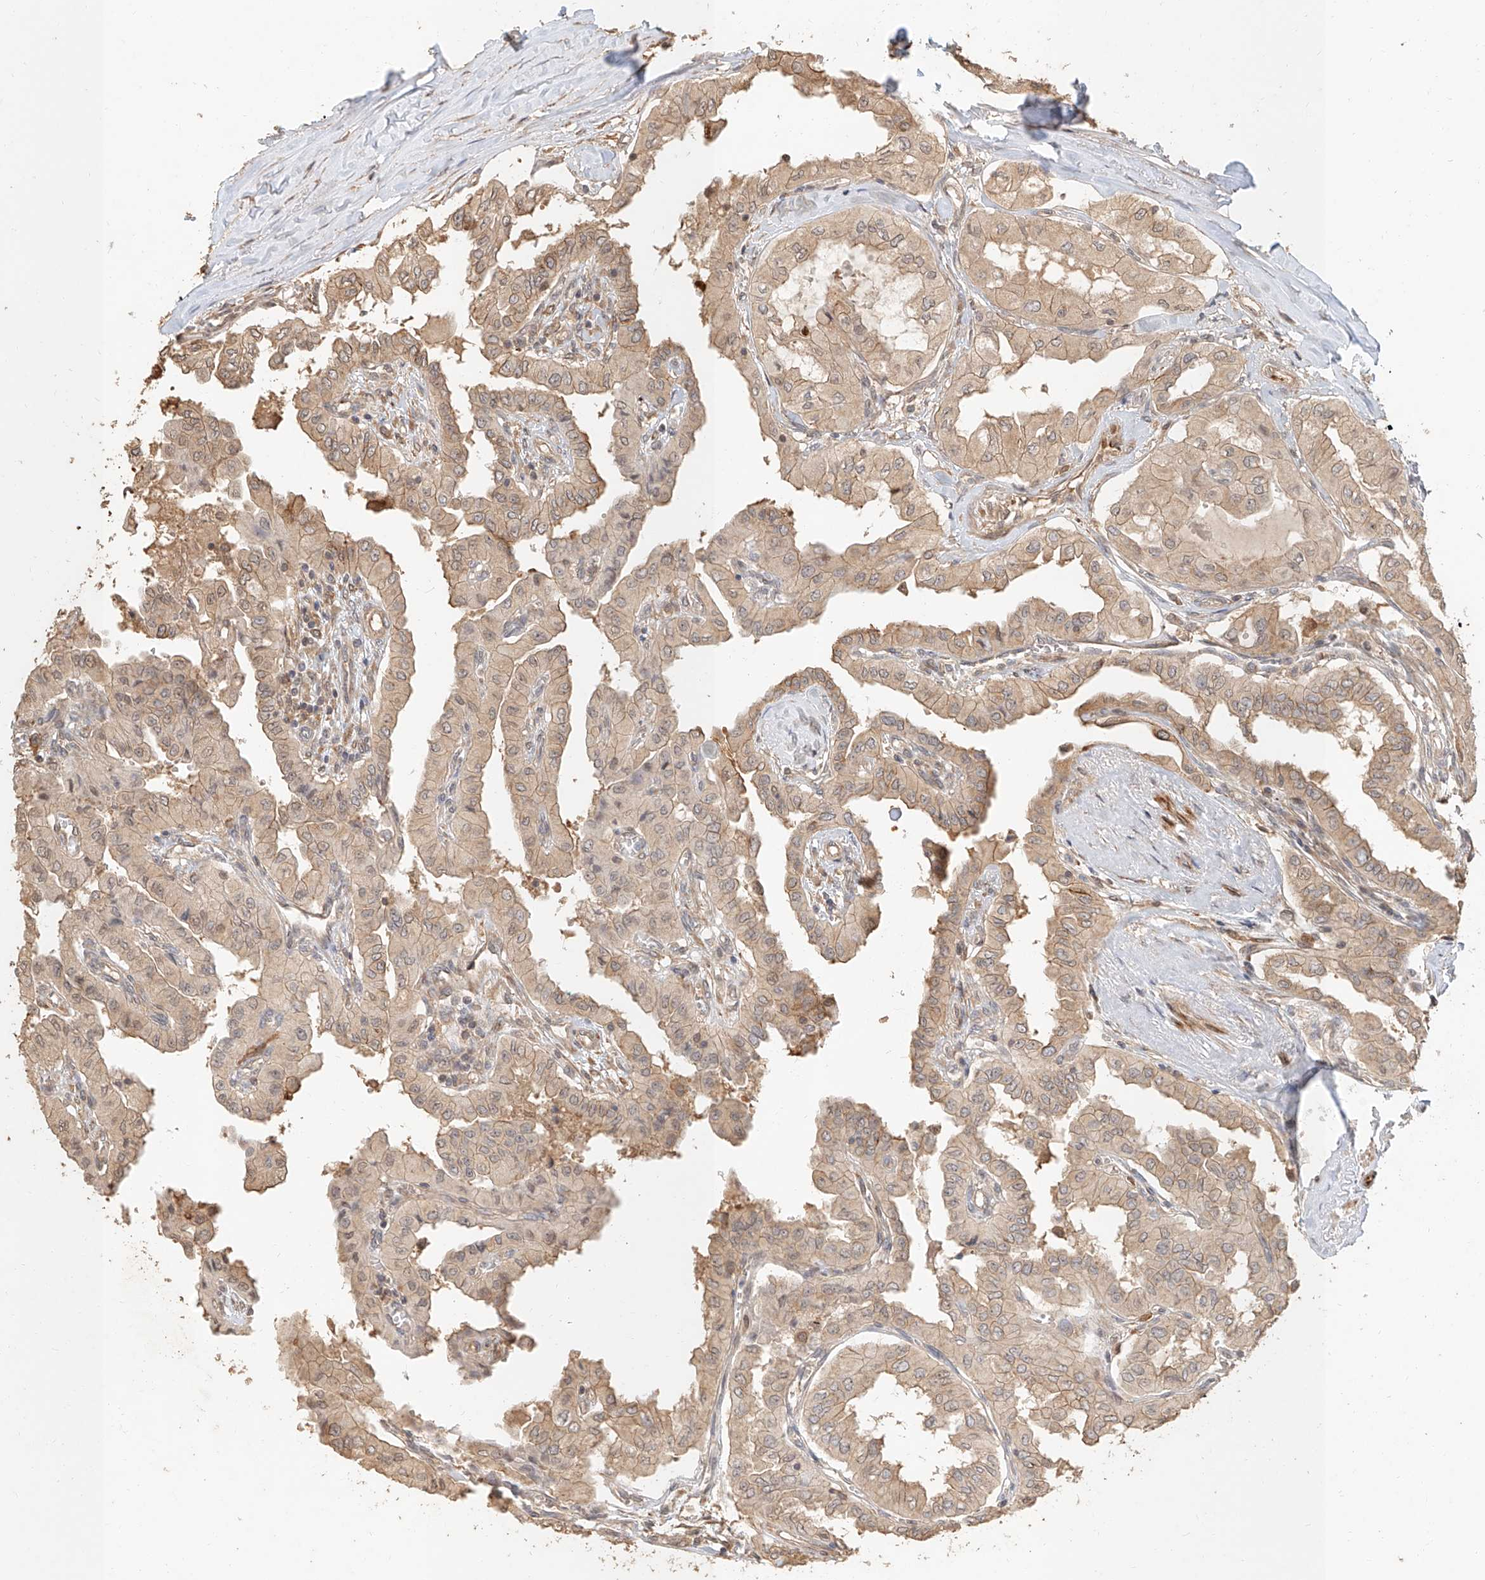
{"staining": {"intensity": "weak", "quantity": ">75%", "location": "cytoplasmic/membranous,nuclear"}, "tissue": "thyroid cancer", "cell_type": "Tumor cells", "image_type": "cancer", "snomed": [{"axis": "morphology", "description": "Papillary adenocarcinoma, NOS"}, {"axis": "topography", "description": "Thyroid gland"}], "caption": "Brown immunohistochemical staining in thyroid cancer (papillary adenocarcinoma) exhibits weak cytoplasmic/membranous and nuclear expression in approximately >75% of tumor cells.", "gene": "NAP1L1", "patient": {"sex": "female", "age": 59}}